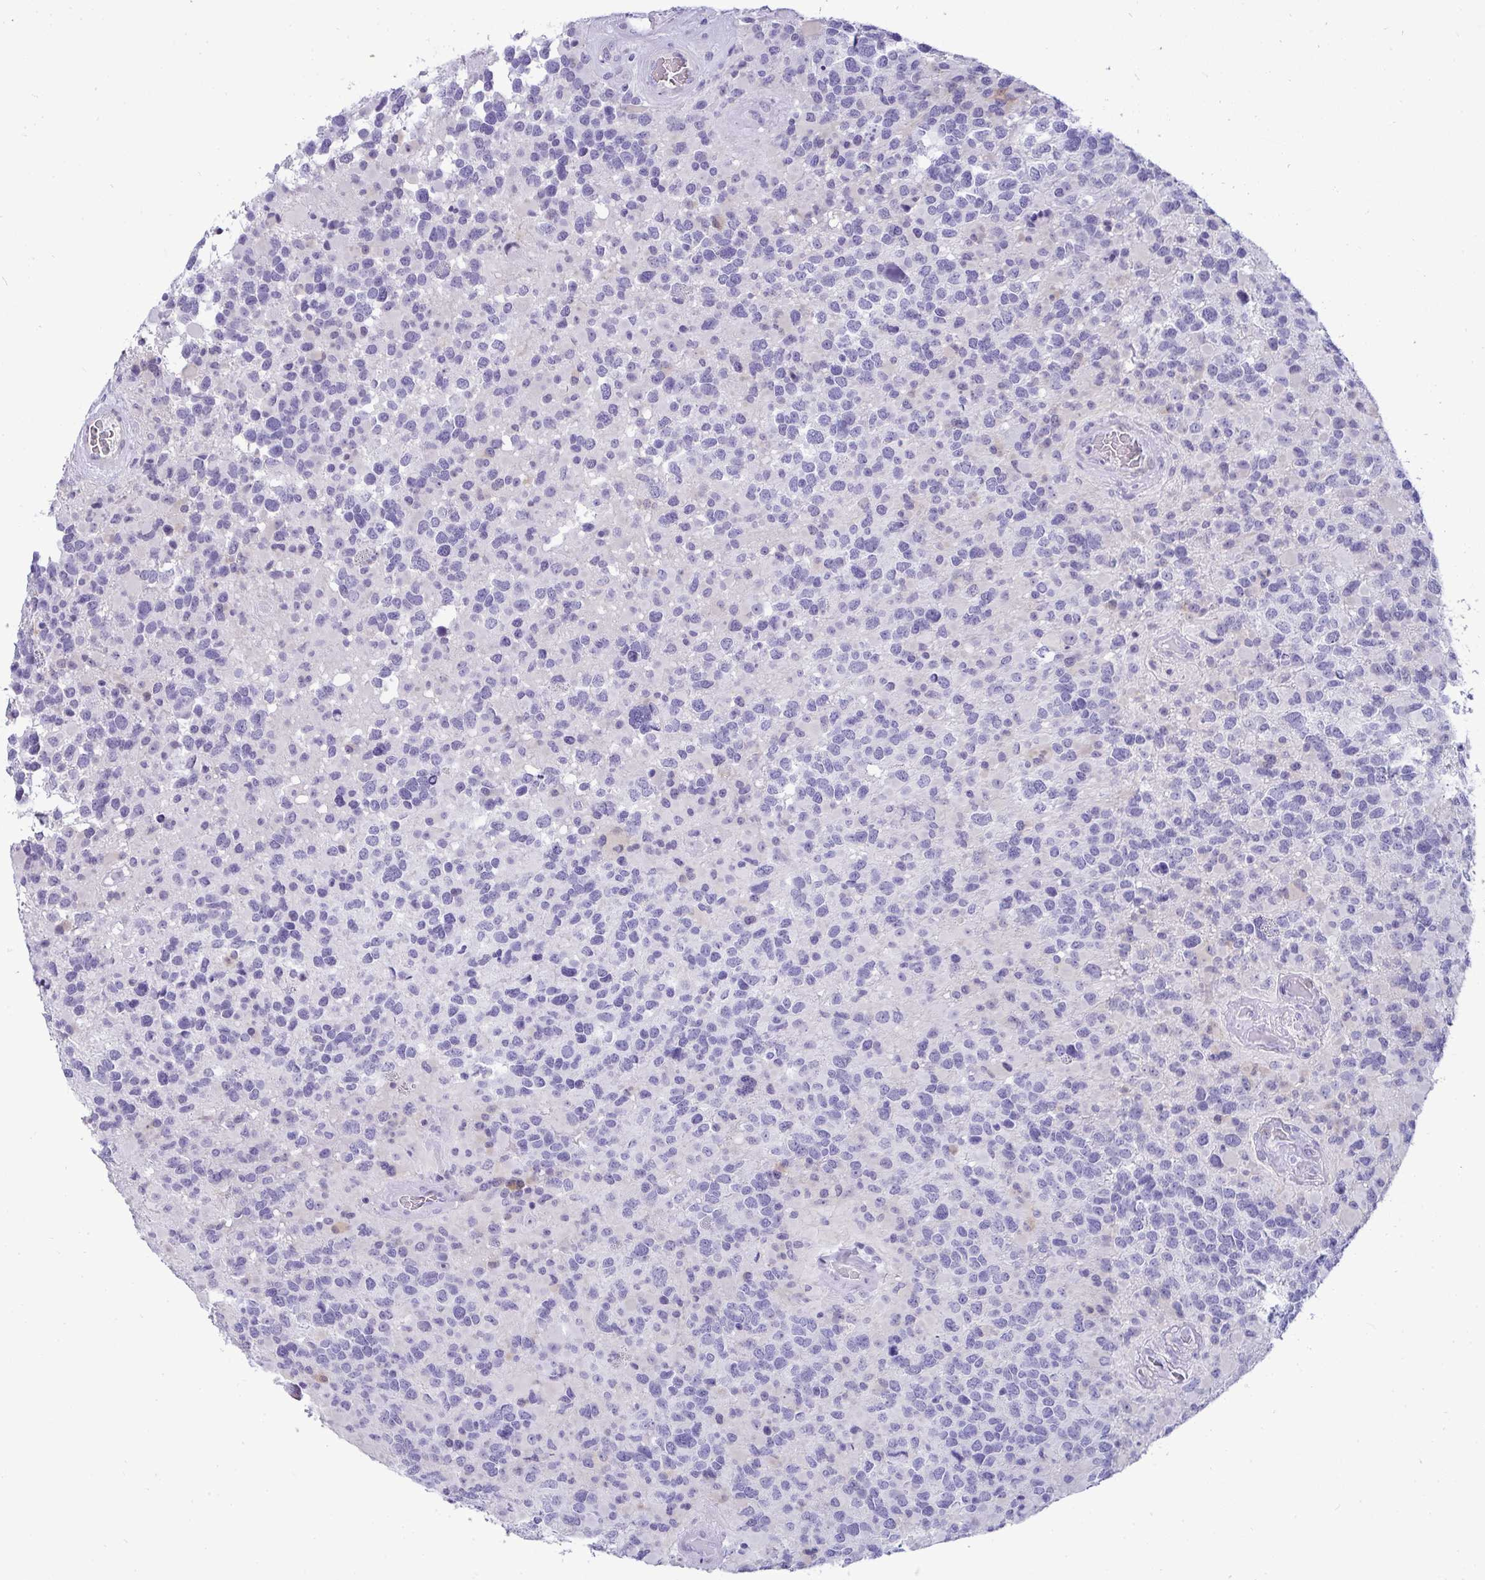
{"staining": {"intensity": "negative", "quantity": "none", "location": "none"}, "tissue": "glioma", "cell_type": "Tumor cells", "image_type": "cancer", "snomed": [{"axis": "morphology", "description": "Glioma, malignant, High grade"}, {"axis": "topography", "description": "Brain"}], "caption": "The immunohistochemistry (IHC) photomicrograph has no significant staining in tumor cells of high-grade glioma (malignant) tissue.", "gene": "HSPB6", "patient": {"sex": "female", "age": 40}}